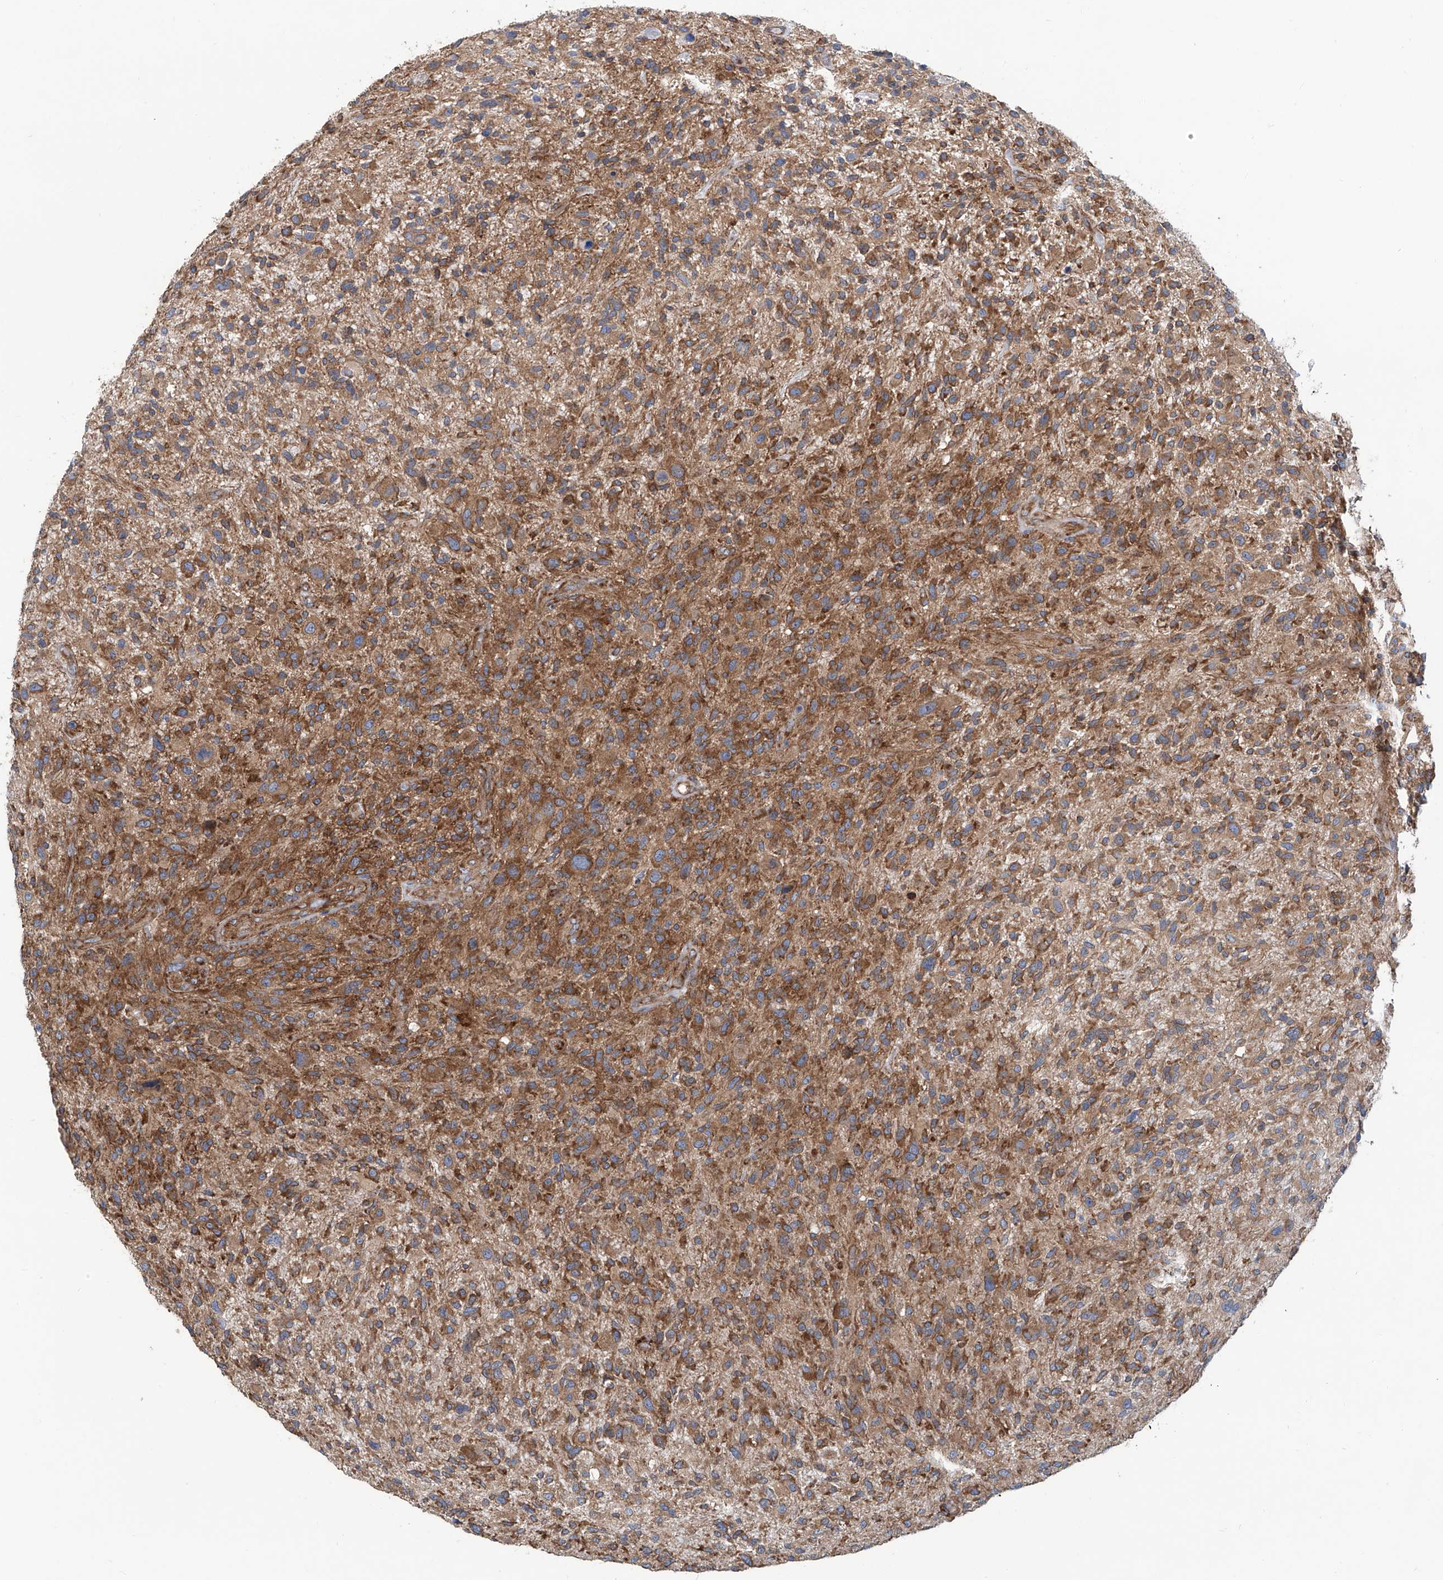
{"staining": {"intensity": "moderate", "quantity": ">75%", "location": "cytoplasmic/membranous"}, "tissue": "glioma", "cell_type": "Tumor cells", "image_type": "cancer", "snomed": [{"axis": "morphology", "description": "Glioma, malignant, High grade"}, {"axis": "topography", "description": "Brain"}], "caption": "Tumor cells demonstrate medium levels of moderate cytoplasmic/membranous positivity in approximately >75% of cells in human glioma.", "gene": "SENP2", "patient": {"sex": "male", "age": 47}}